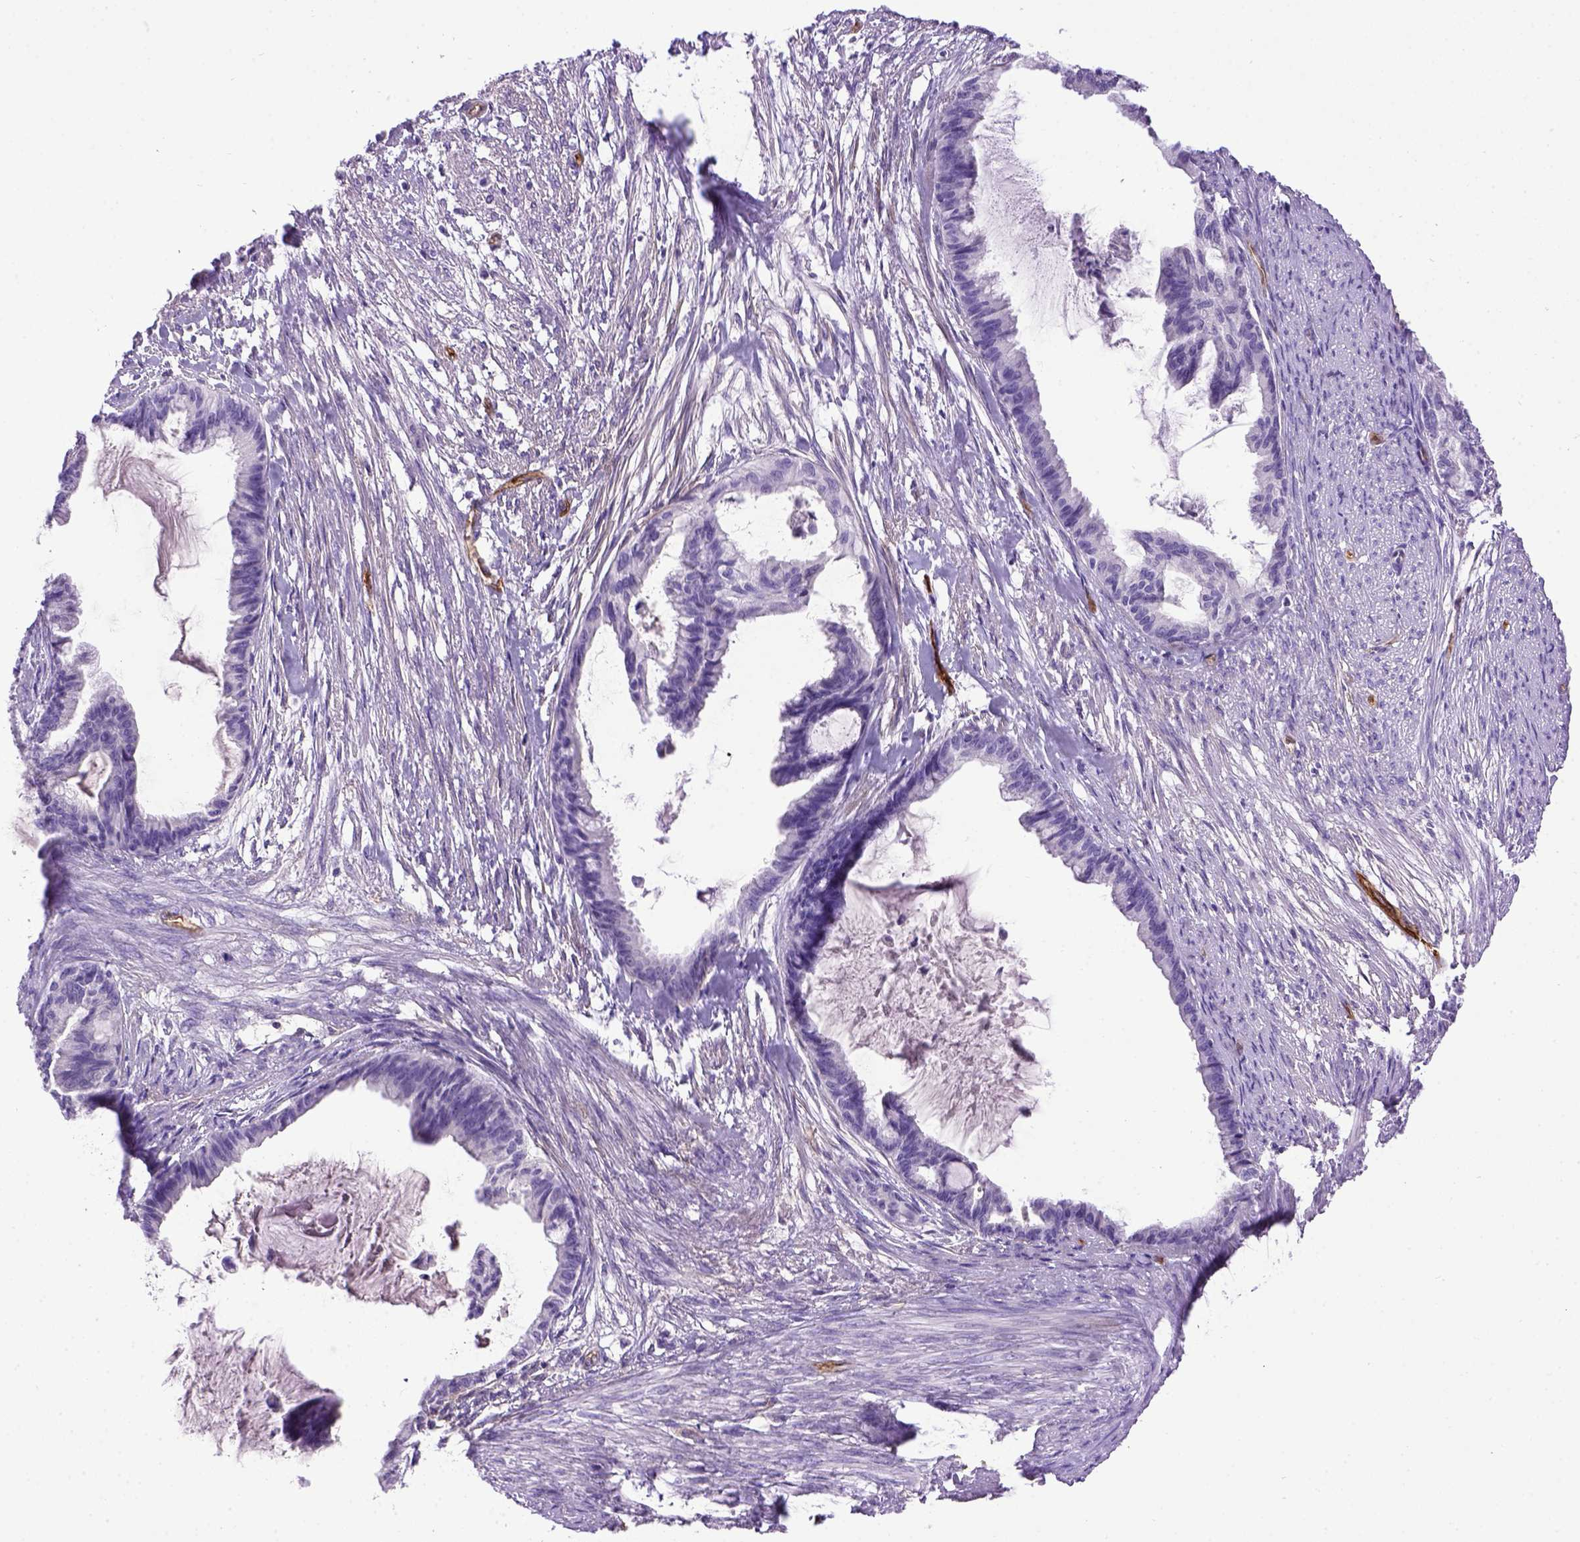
{"staining": {"intensity": "negative", "quantity": "none", "location": "none"}, "tissue": "endometrial cancer", "cell_type": "Tumor cells", "image_type": "cancer", "snomed": [{"axis": "morphology", "description": "Adenocarcinoma, NOS"}, {"axis": "topography", "description": "Endometrium"}], "caption": "The photomicrograph exhibits no staining of tumor cells in endometrial cancer.", "gene": "ENG", "patient": {"sex": "female", "age": 86}}